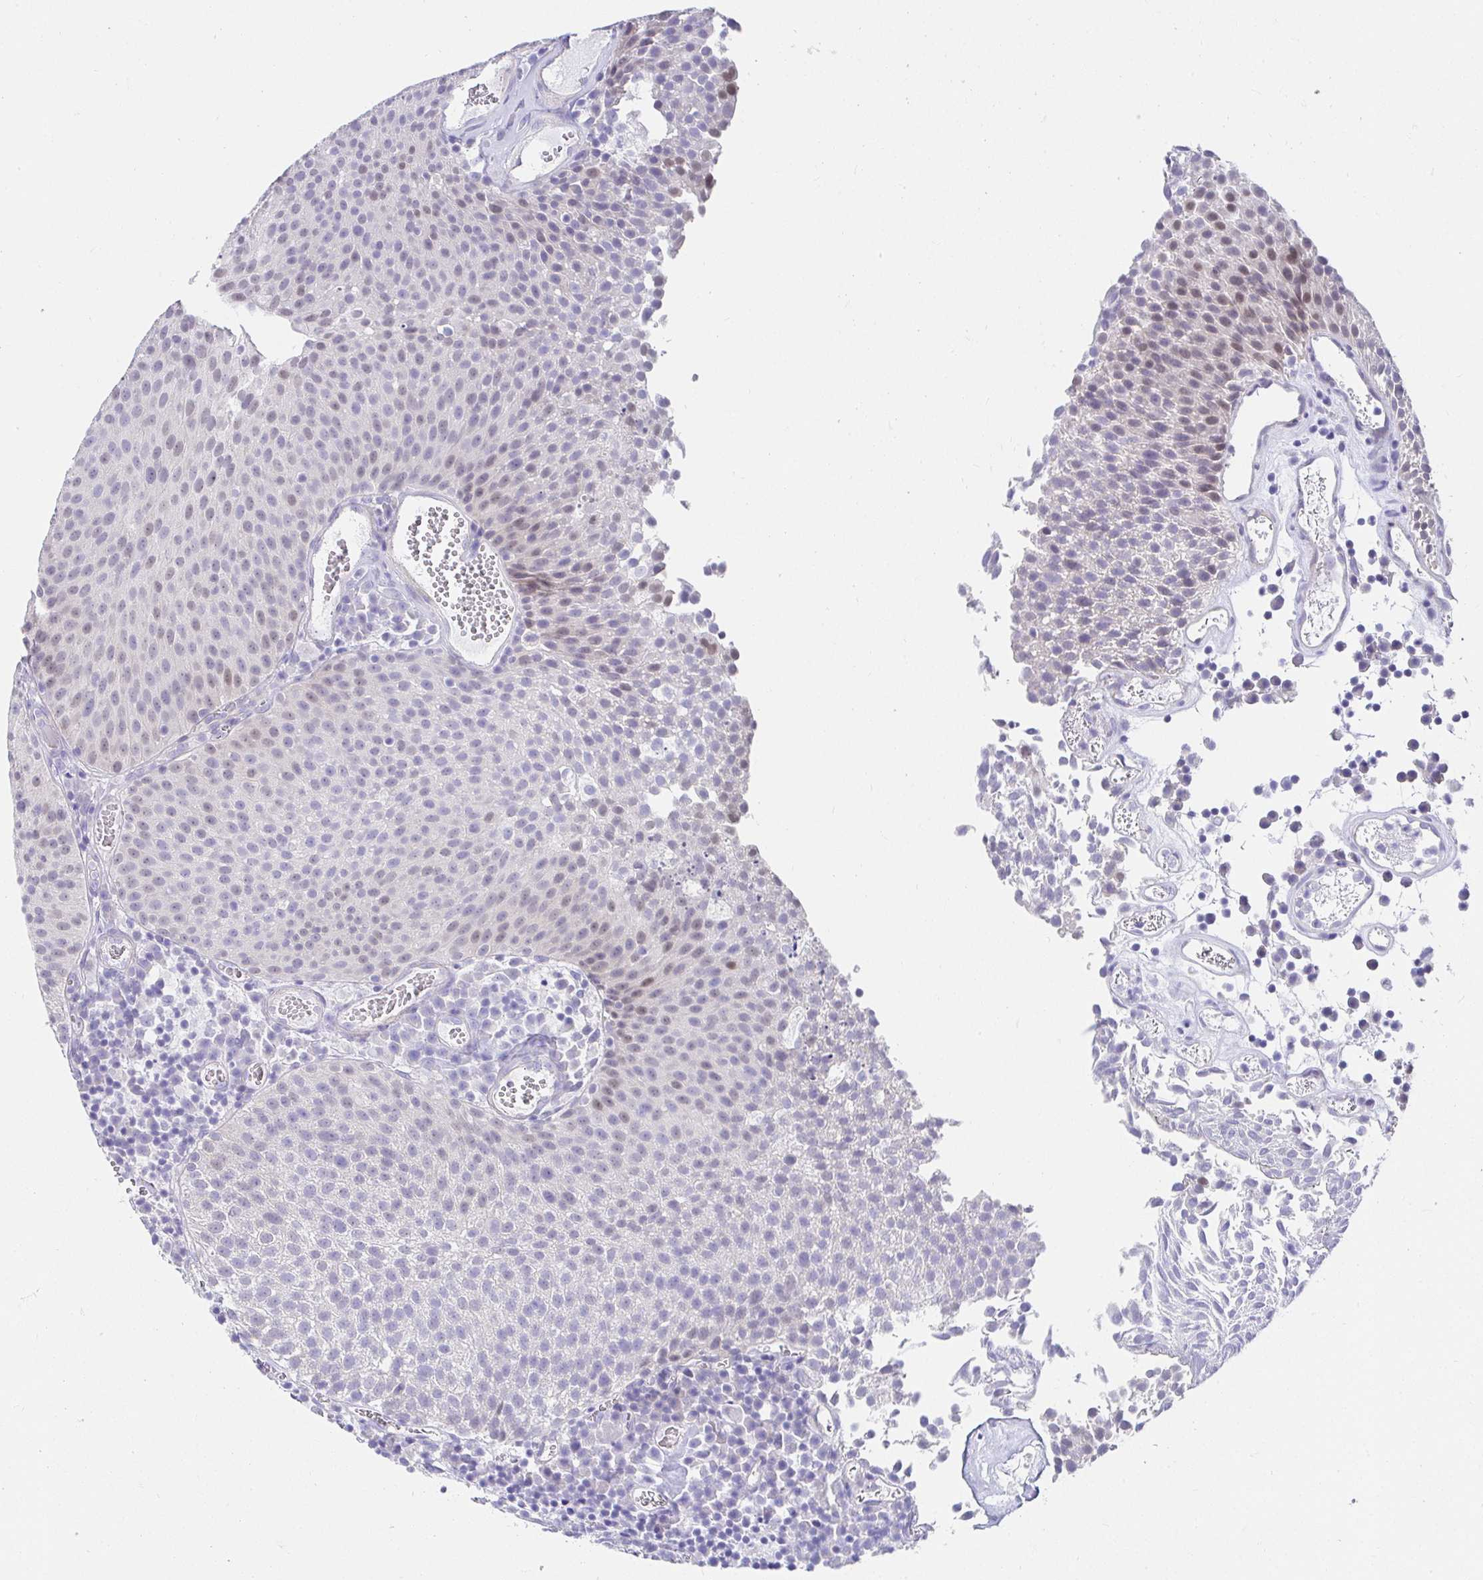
{"staining": {"intensity": "moderate", "quantity": "<25%", "location": "nuclear"}, "tissue": "urothelial cancer", "cell_type": "Tumor cells", "image_type": "cancer", "snomed": [{"axis": "morphology", "description": "Urothelial carcinoma, Low grade"}, {"axis": "topography", "description": "Urinary bladder"}], "caption": "A micrograph of low-grade urothelial carcinoma stained for a protein reveals moderate nuclear brown staining in tumor cells.", "gene": "VGLL1", "patient": {"sex": "female", "age": 79}}